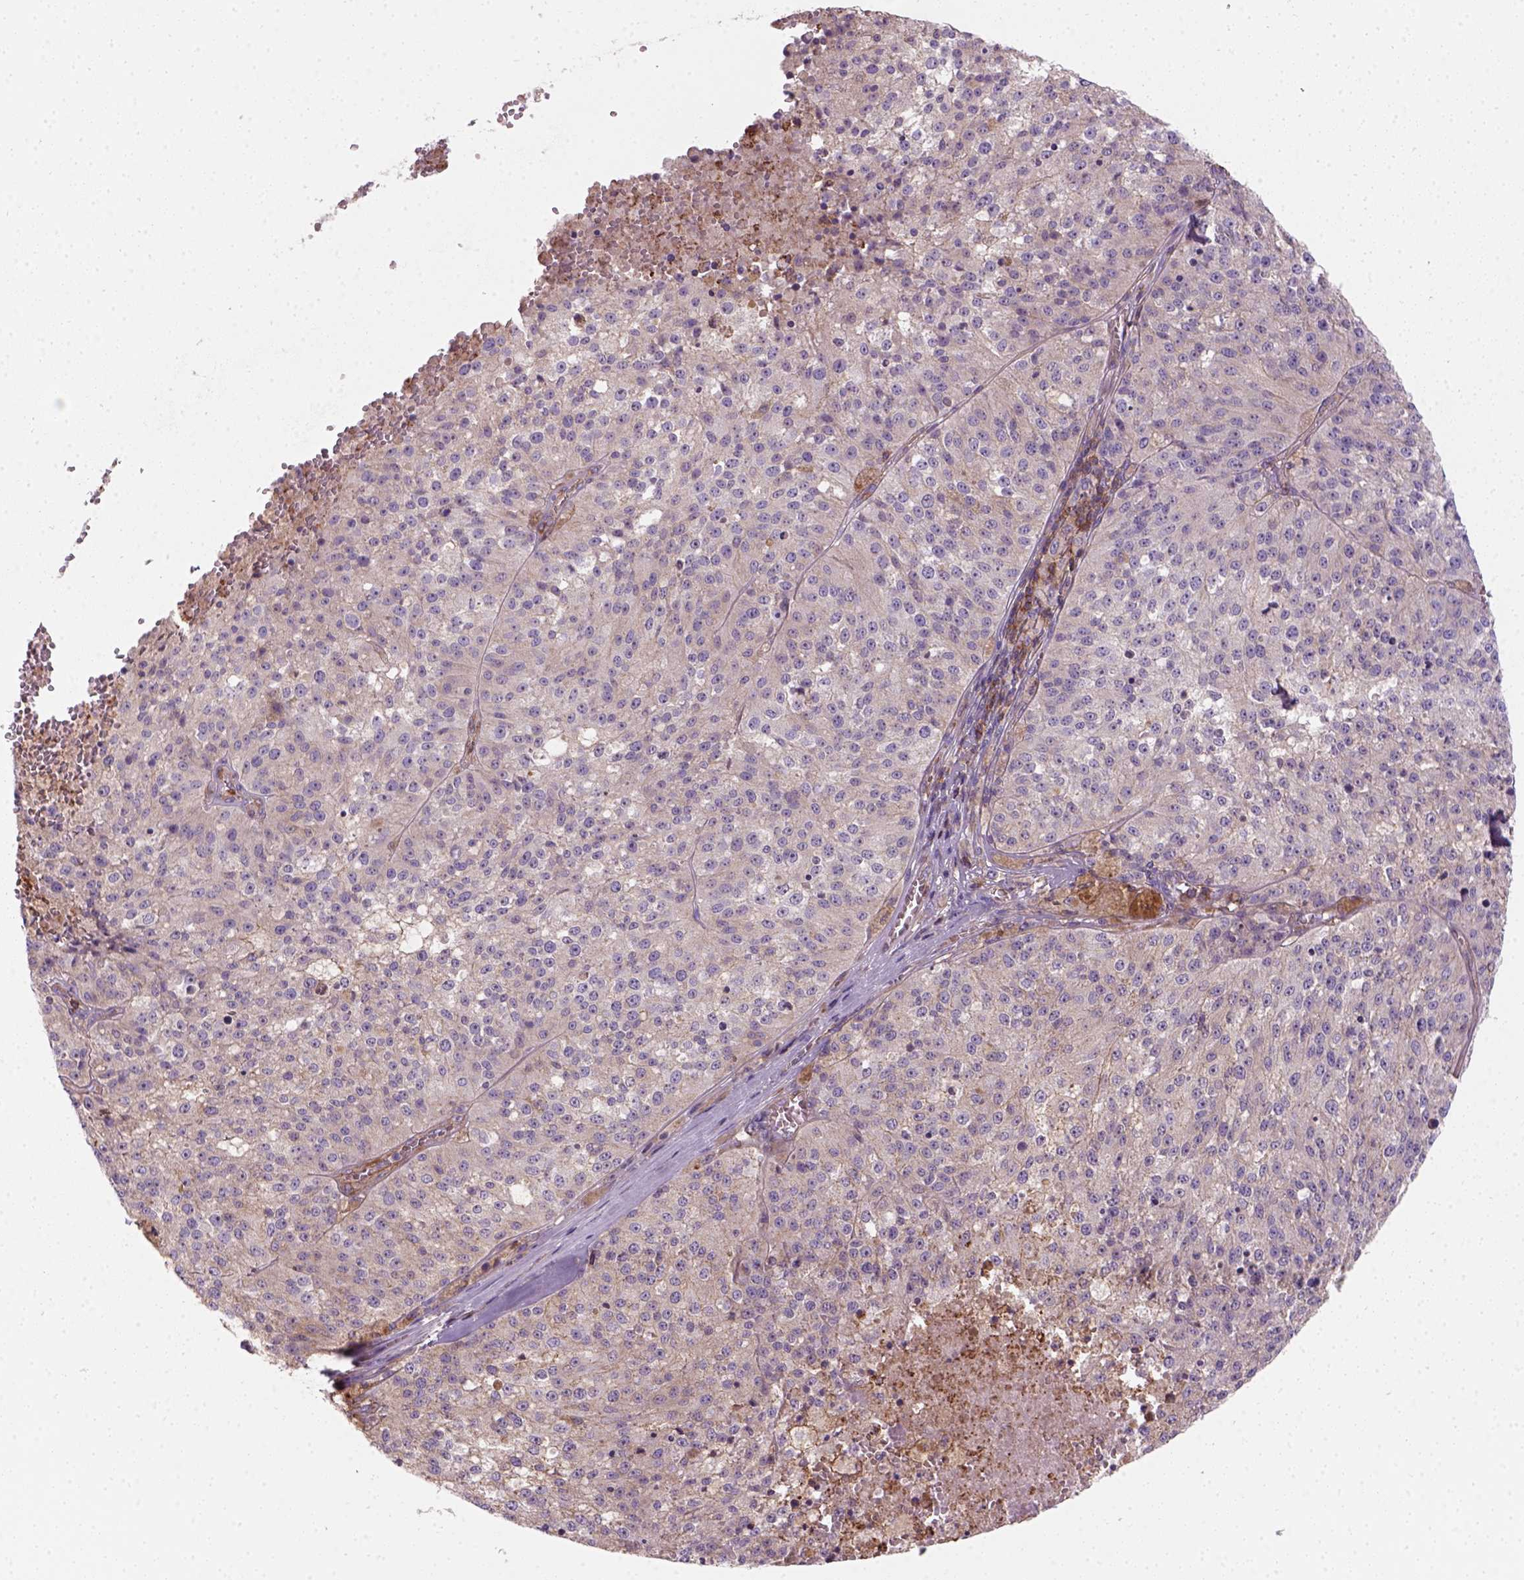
{"staining": {"intensity": "negative", "quantity": "none", "location": "none"}, "tissue": "melanoma", "cell_type": "Tumor cells", "image_type": "cancer", "snomed": [{"axis": "morphology", "description": "Malignant melanoma, Metastatic site"}, {"axis": "topography", "description": "Lymph node"}], "caption": "Photomicrograph shows no protein expression in tumor cells of malignant melanoma (metastatic site) tissue.", "gene": "GPRC5D", "patient": {"sex": "female", "age": 64}}